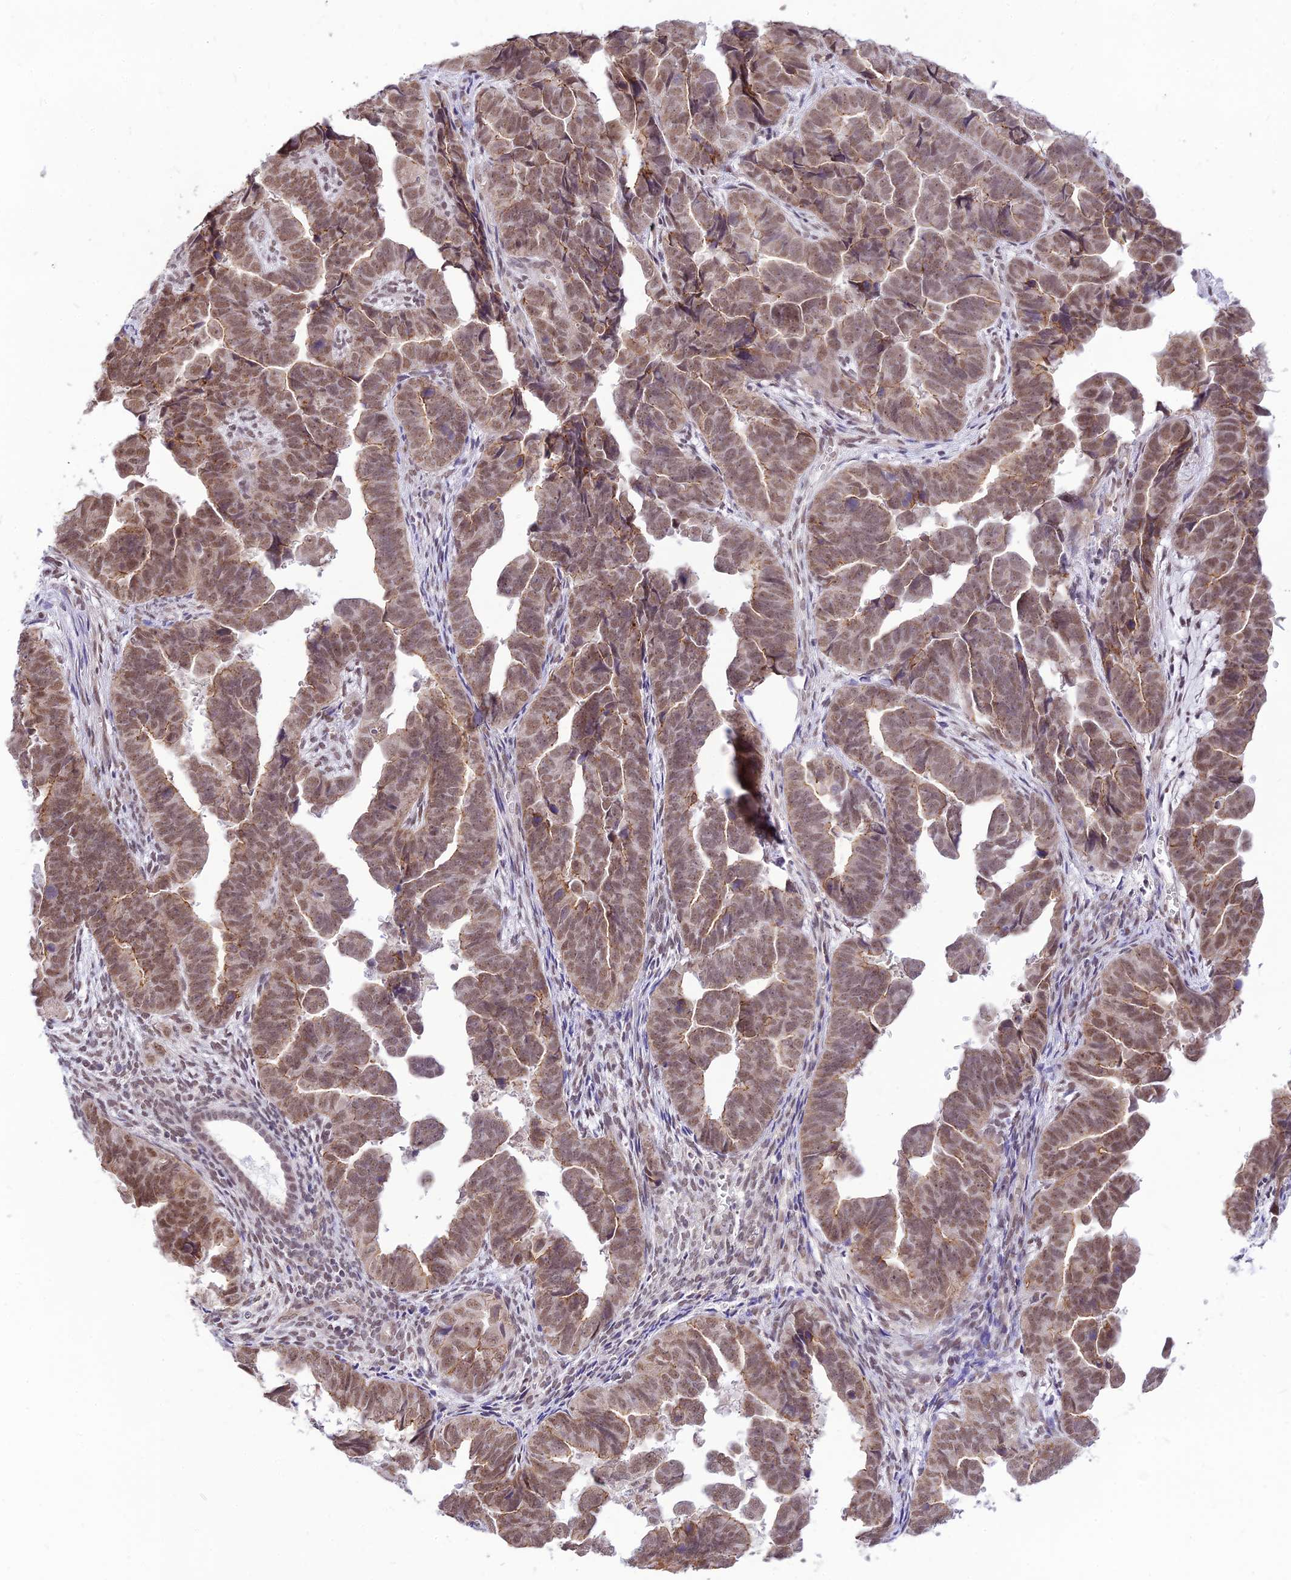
{"staining": {"intensity": "moderate", "quantity": ">75%", "location": "cytoplasmic/membranous,nuclear"}, "tissue": "endometrial cancer", "cell_type": "Tumor cells", "image_type": "cancer", "snomed": [{"axis": "morphology", "description": "Adenocarcinoma, NOS"}, {"axis": "topography", "description": "Endometrium"}], "caption": "A medium amount of moderate cytoplasmic/membranous and nuclear expression is present in approximately >75% of tumor cells in endometrial adenocarcinoma tissue. Using DAB (brown) and hematoxylin (blue) stains, captured at high magnification using brightfield microscopy.", "gene": "MICOS13", "patient": {"sex": "female", "age": 75}}